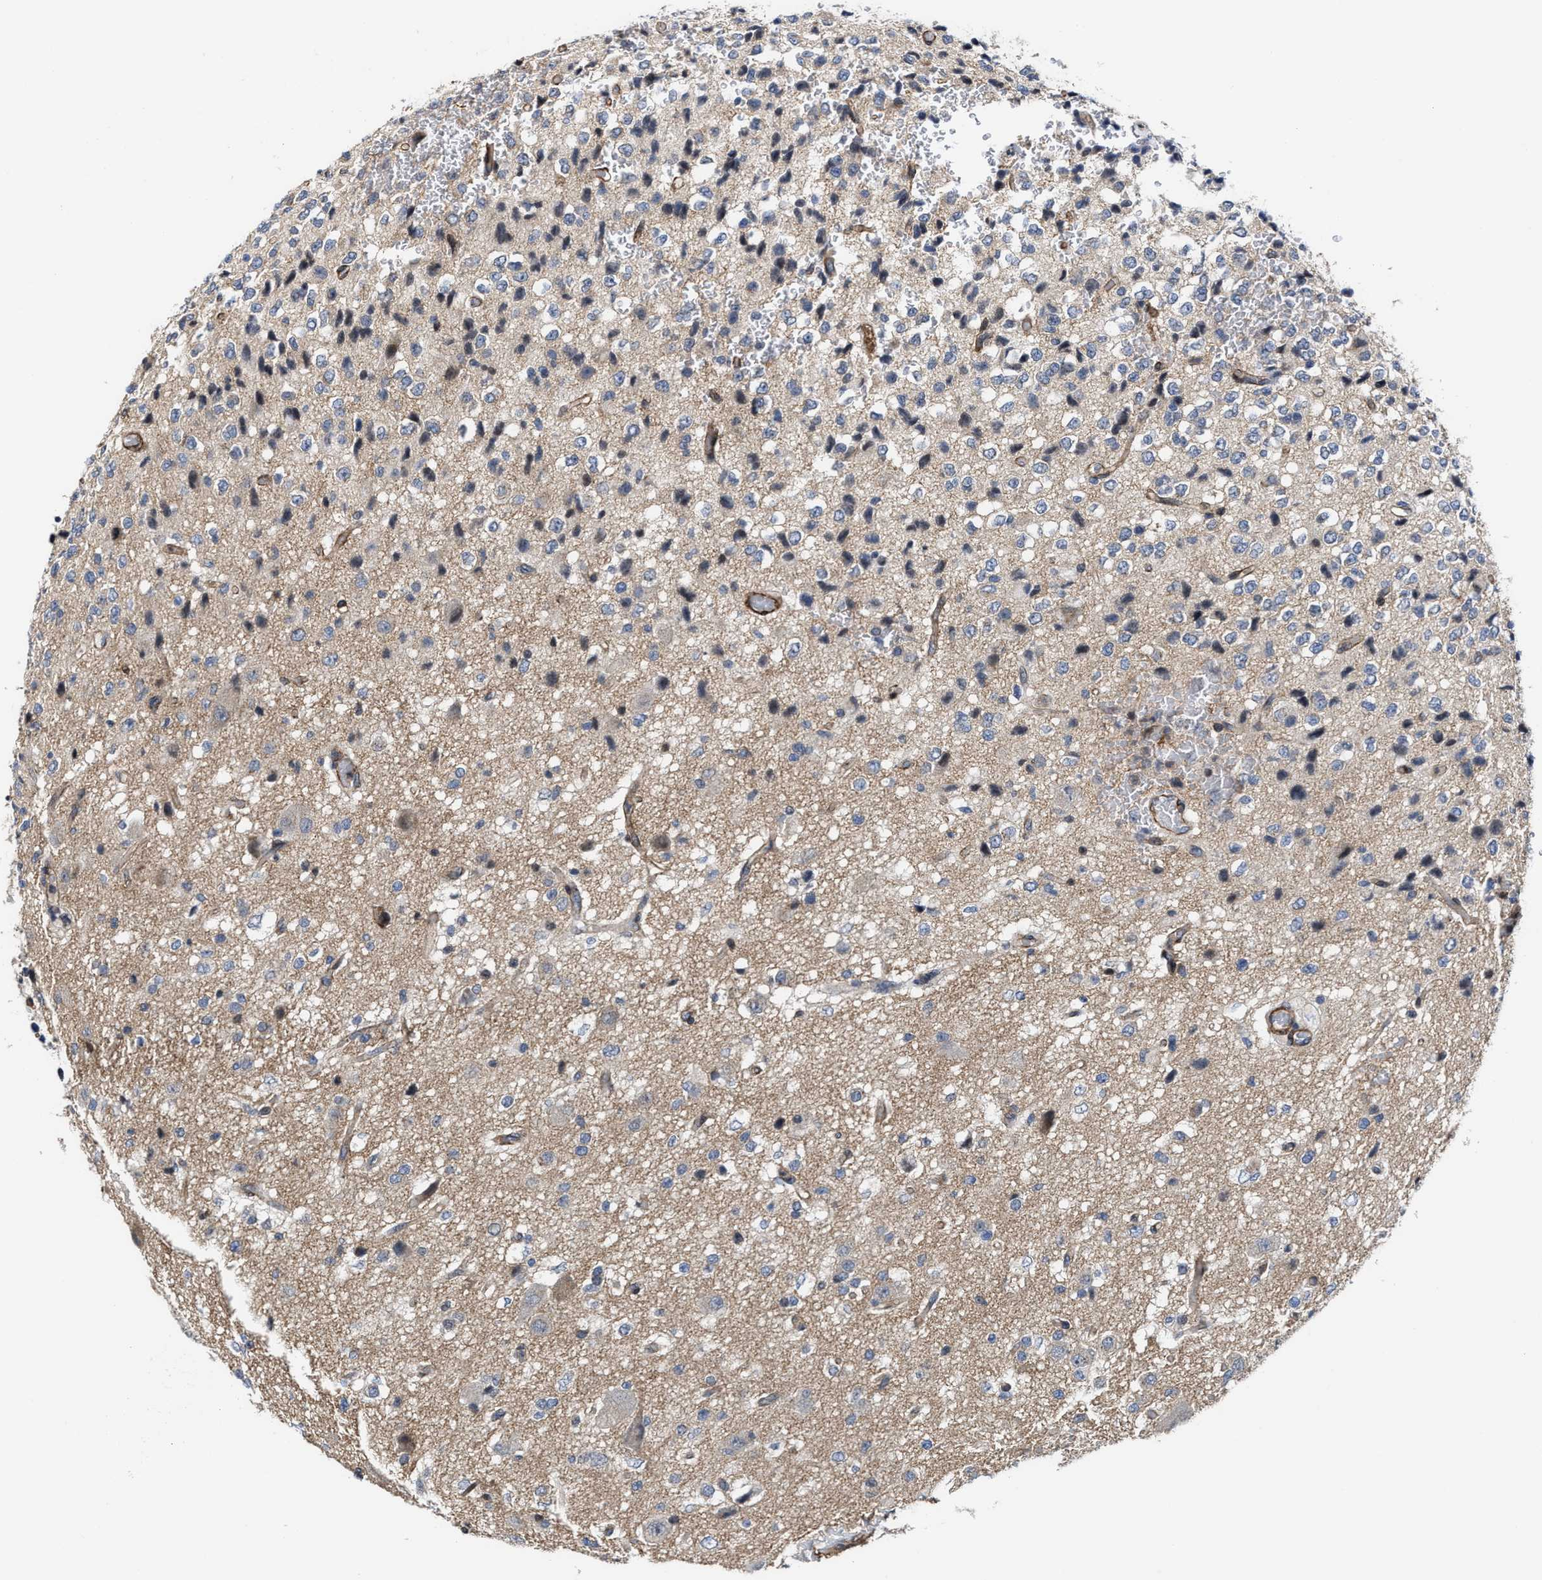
{"staining": {"intensity": "negative", "quantity": "none", "location": "none"}, "tissue": "glioma", "cell_type": "Tumor cells", "image_type": "cancer", "snomed": [{"axis": "morphology", "description": "Glioma, malignant, High grade"}, {"axis": "topography", "description": "pancreas cauda"}], "caption": "Glioma was stained to show a protein in brown. There is no significant positivity in tumor cells.", "gene": "TGFB1I1", "patient": {"sex": "male", "age": 60}}